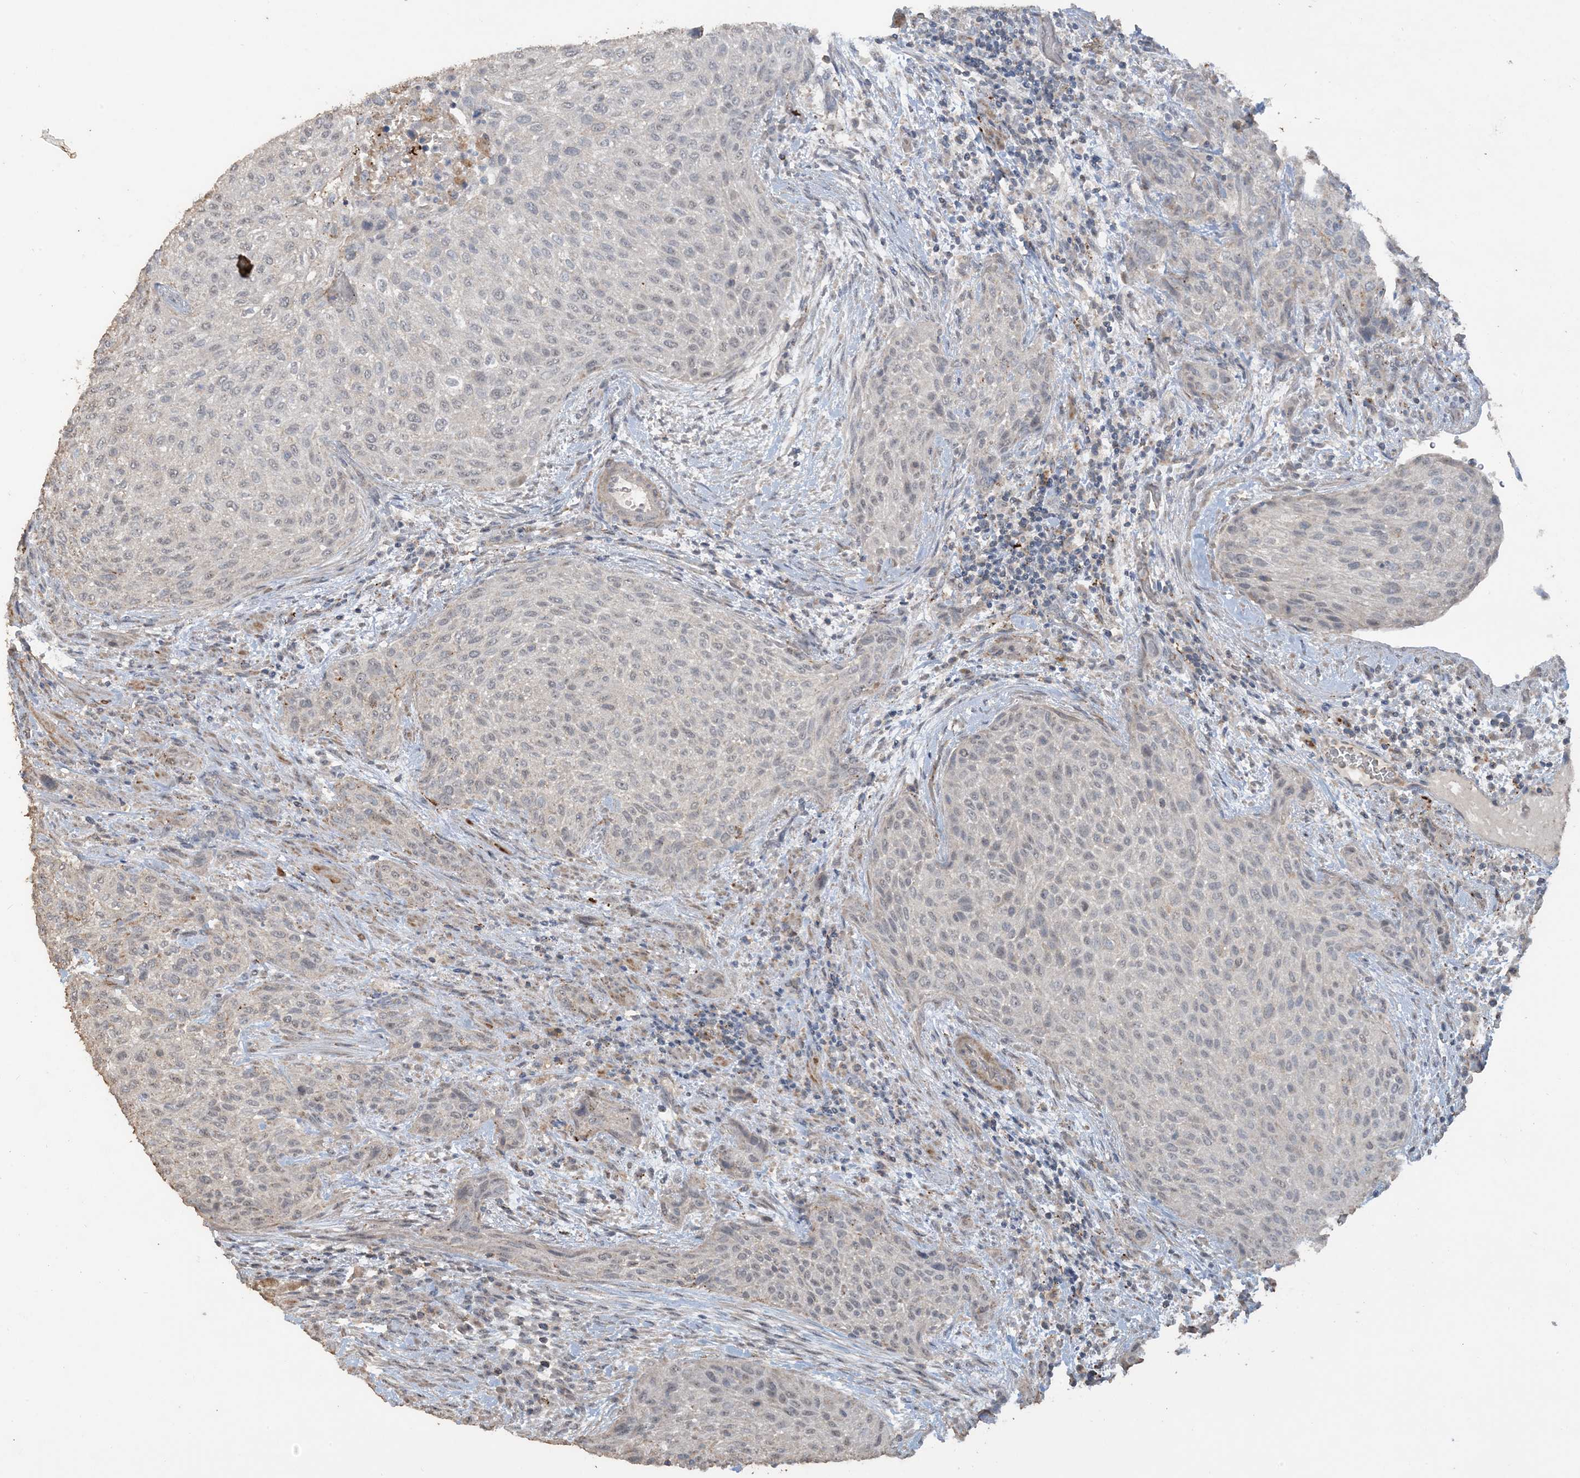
{"staining": {"intensity": "weak", "quantity": "<25%", "location": "nuclear"}, "tissue": "urothelial cancer", "cell_type": "Tumor cells", "image_type": "cancer", "snomed": [{"axis": "morphology", "description": "Urothelial carcinoma, High grade"}, {"axis": "topography", "description": "Urinary bladder"}], "caption": "Immunohistochemistry micrograph of neoplastic tissue: human urothelial cancer stained with DAB demonstrates no significant protein expression in tumor cells.", "gene": "SFMBT2", "patient": {"sex": "male", "age": 35}}